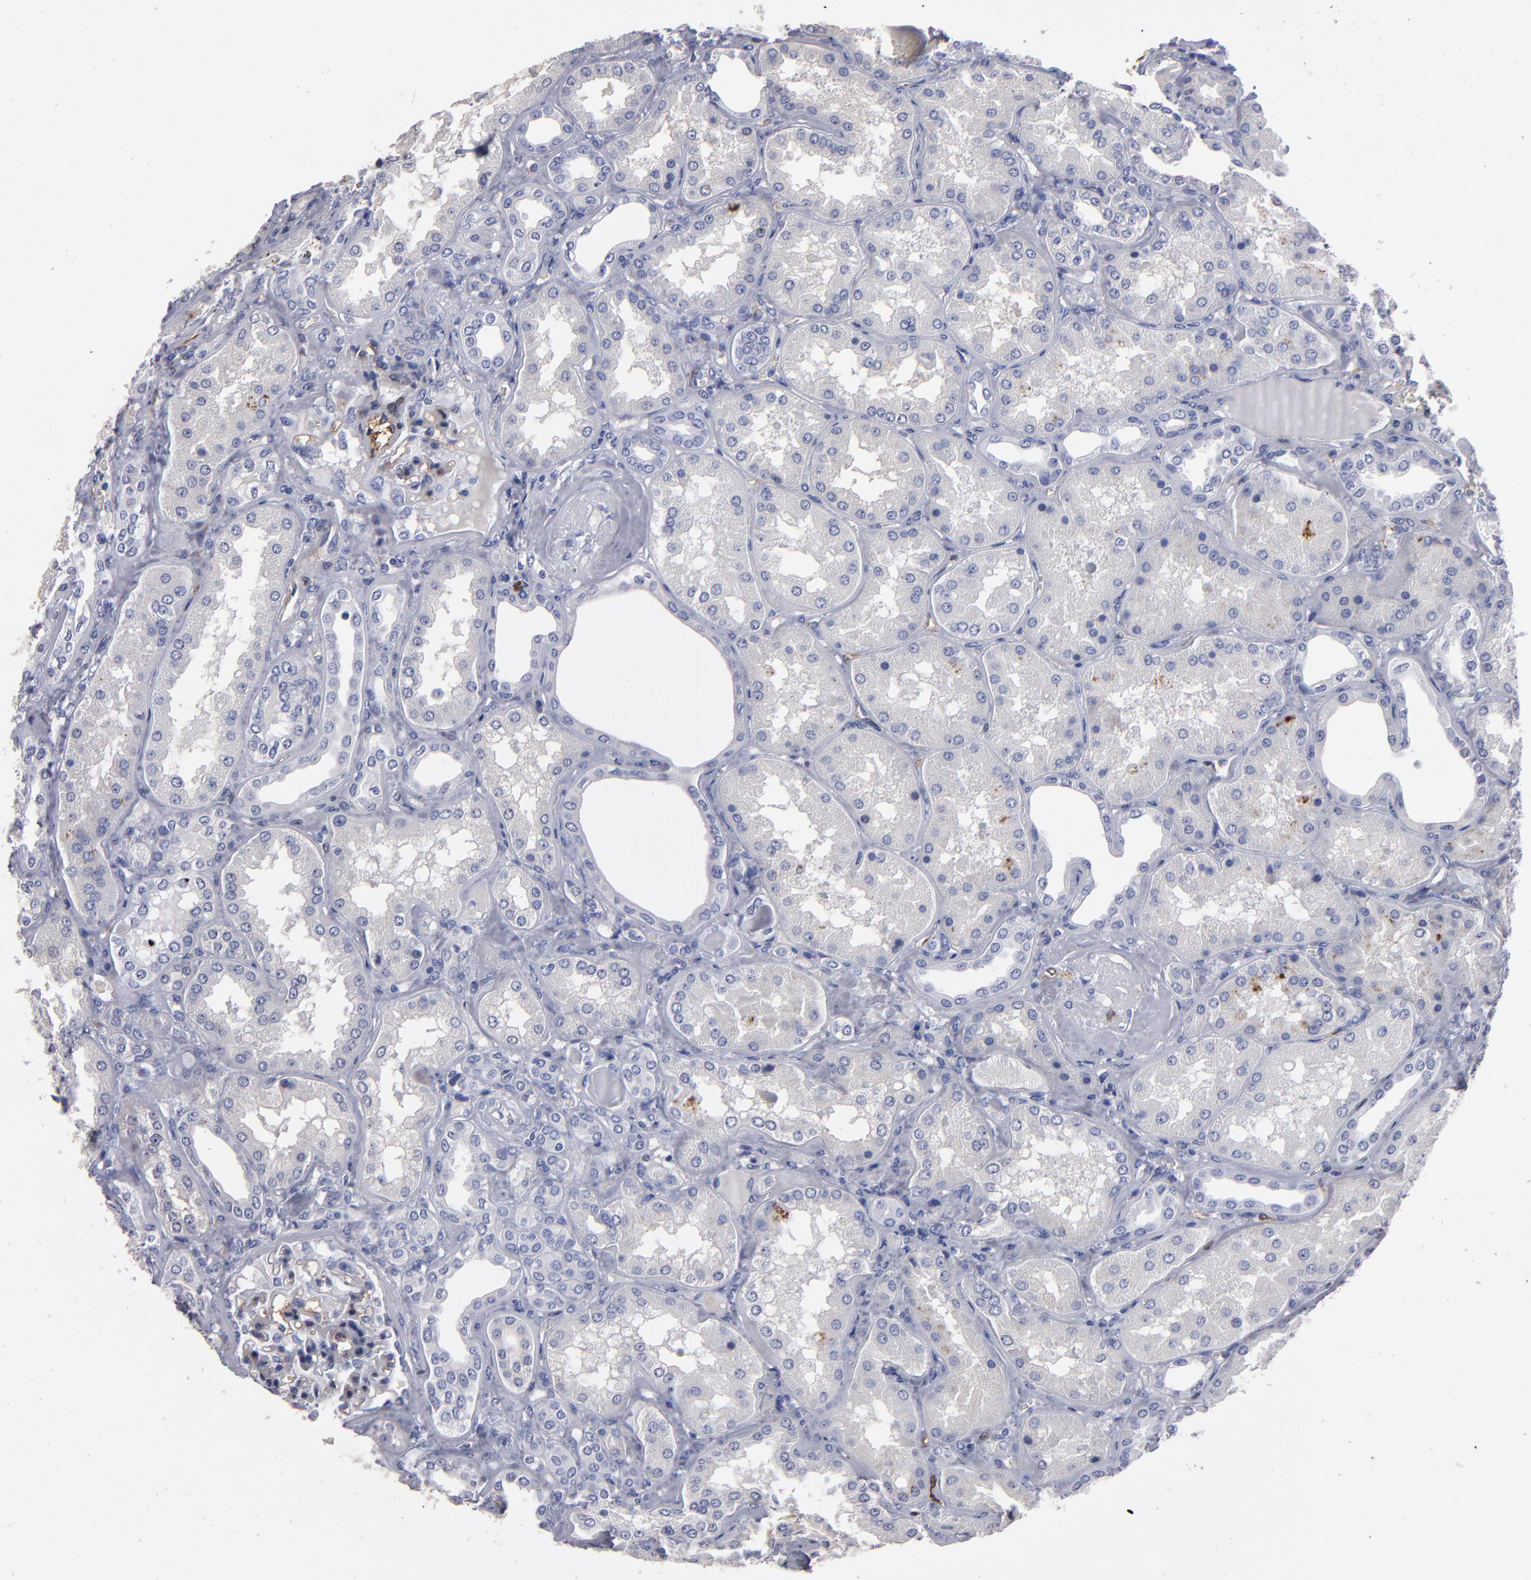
{"staining": {"intensity": "moderate", "quantity": "<25%", "location": "cytoplasmic/membranous"}, "tissue": "kidney", "cell_type": "Cells in glomeruli", "image_type": "normal", "snomed": [{"axis": "morphology", "description": "Normal tissue, NOS"}, {"axis": "topography", "description": "Kidney"}], "caption": "This histopathology image shows IHC staining of unremarkable human kidney, with low moderate cytoplasmic/membranous staining in approximately <25% of cells in glomeruli.", "gene": "FABP4", "patient": {"sex": "female", "age": 56}}